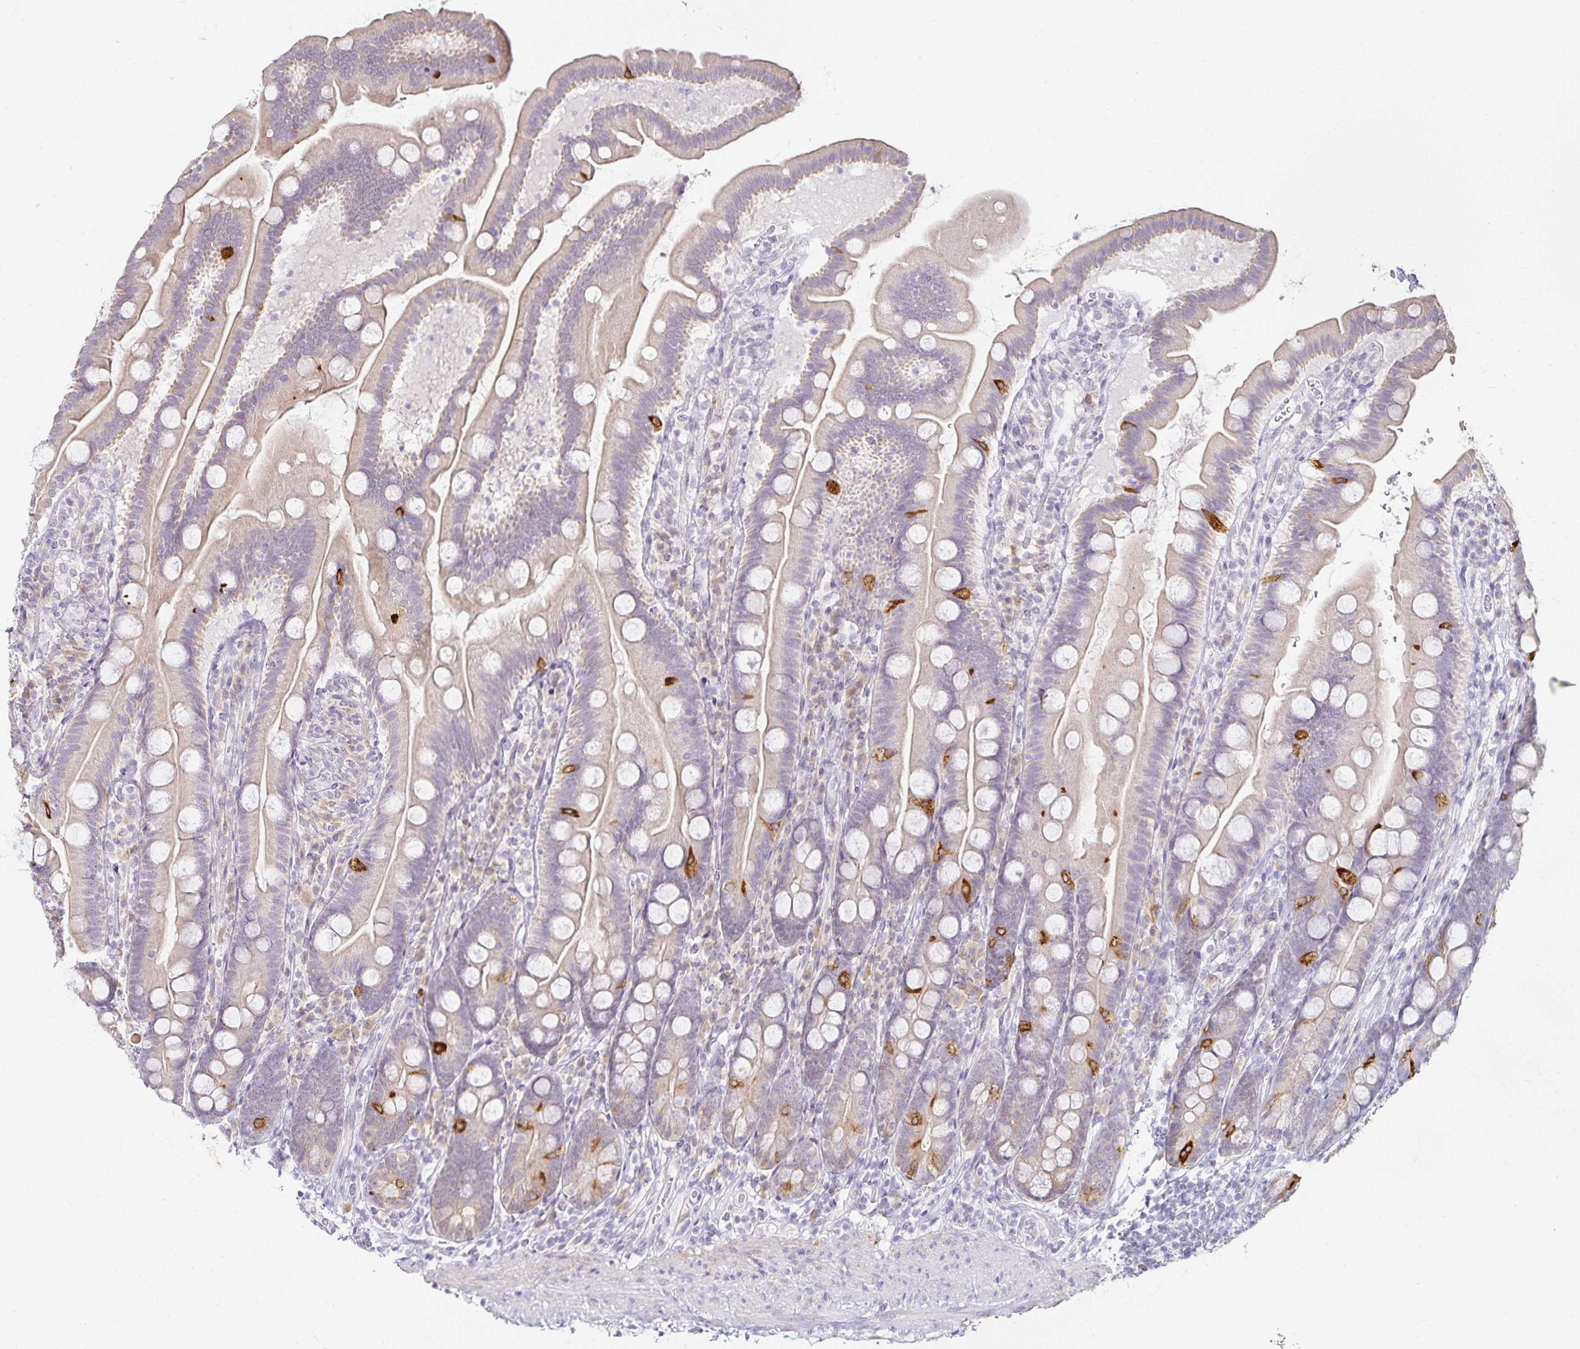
{"staining": {"intensity": "strong", "quantity": "<25%", "location": "cytoplasmic/membranous"}, "tissue": "duodenum", "cell_type": "Glandular cells", "image_type": "normal", "snomed": [{"axis": "morphology", "description": "Normal tissue, NOS"}, {"axis": "topography", "description": "Duodenum"}], "caption": "Glandular cells show strong cytoplasmic/membranous staining in about <25% of cells in unremarkable duodenum. Immunohistochemistry stains the protein in brown and the nuclei are stained blue.", "gene": "GP2", "patient": {"sex": "female", "age": 67}}